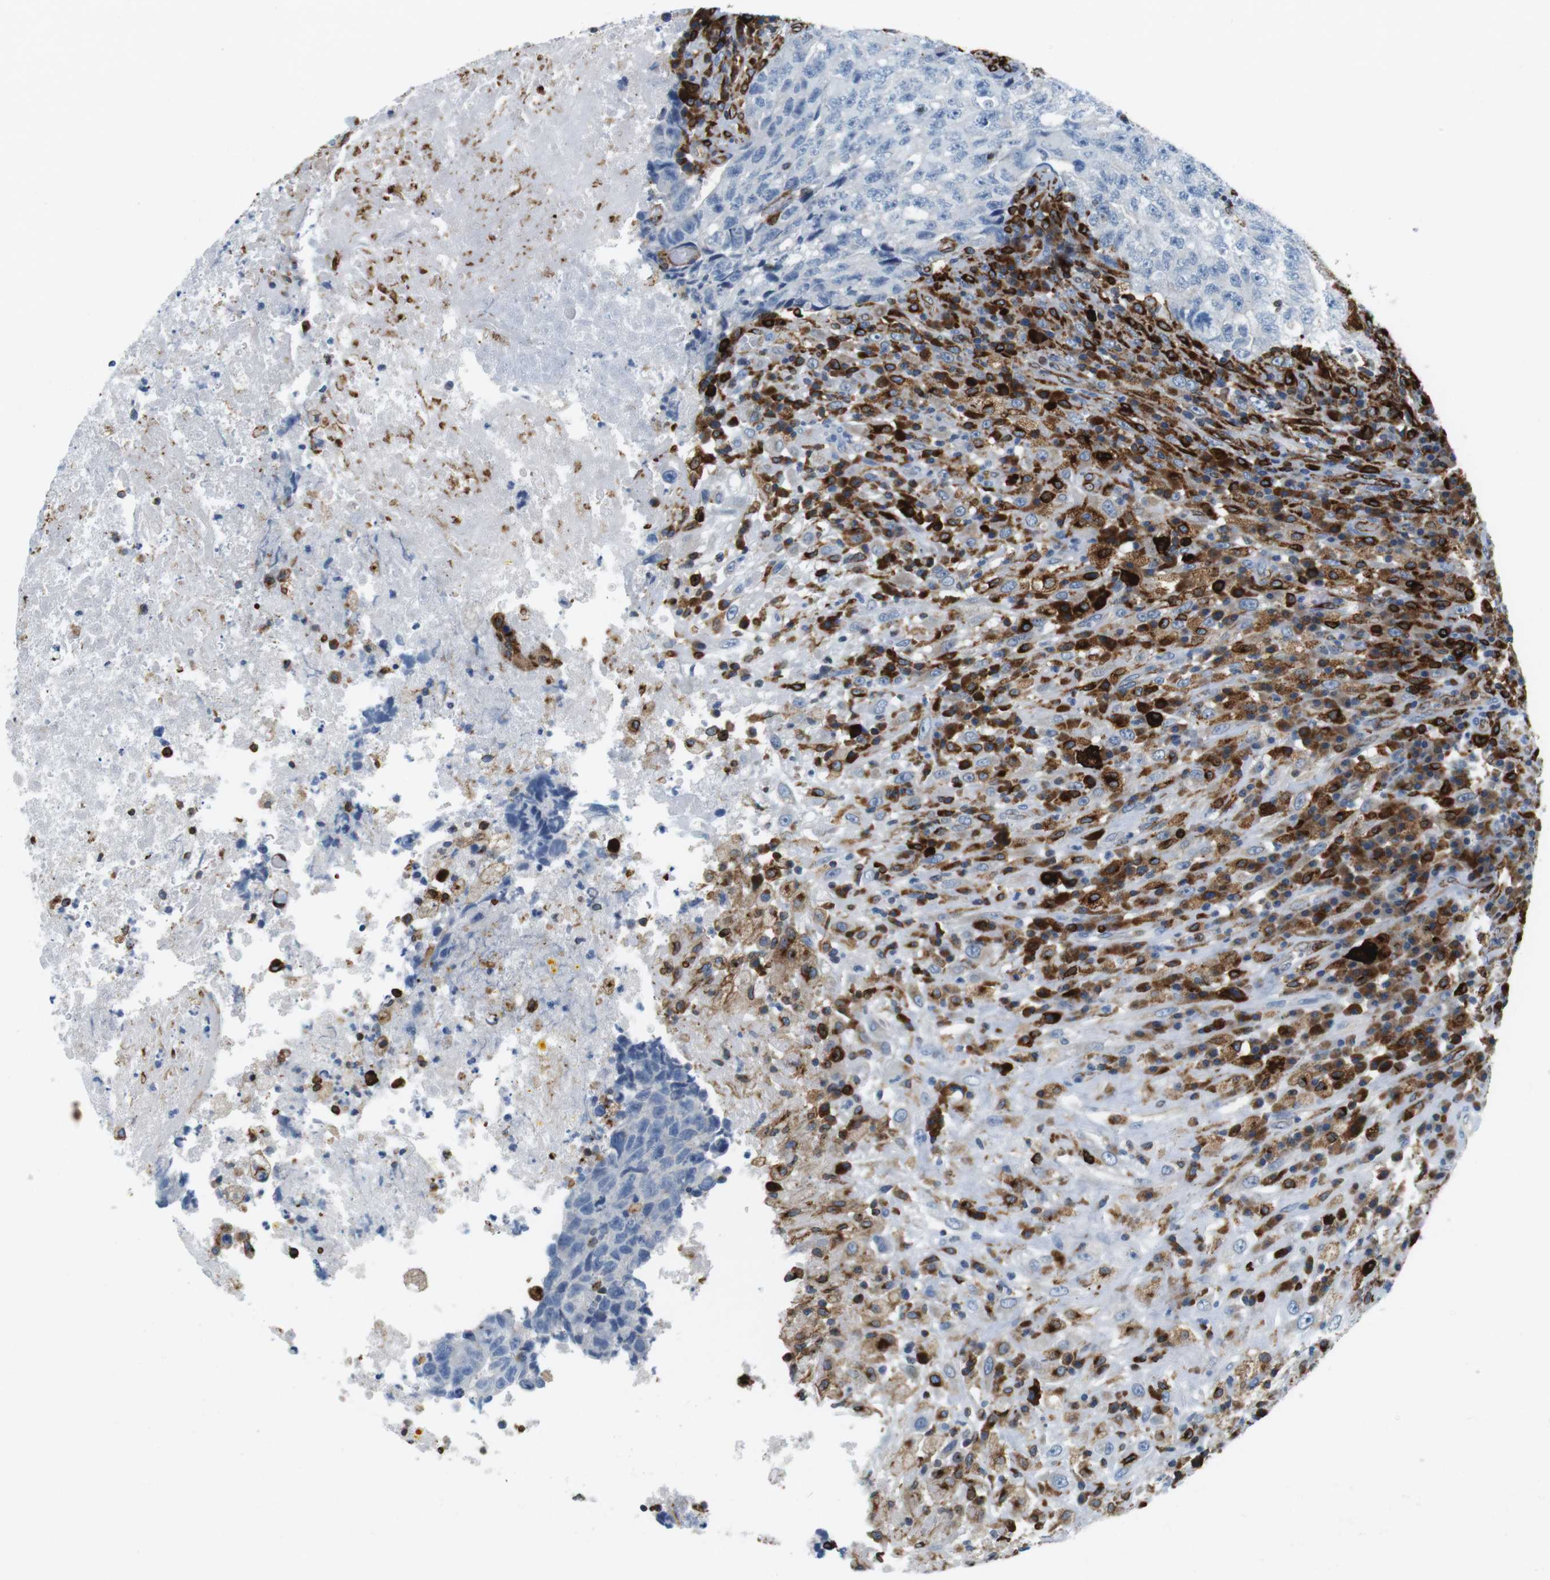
{"staining": {"intensity": "negative", "quantity": "none", "location": "none"}, "tissue": "testis cancer", "cell_type": "Tumor cells", "image_type": "cancer", "snomed": [{"axis": "morphology", "description": "Necrosis, NOS"}, {"axis": "morphology", "description": "Carcinoma, Embryonal, NOS"}, {"axis": "topography", "description": "Testis"}], "caption": "High magnification brightfield microscopy of testis embryonal carcinoma stained with DAB (3,3'-diaminobenzidine) (brown) and counterstained with hematoxylin (blue): tumor cells show no significant positivity.", "gene": "CIITA", "patient": {"sex": "male", "age": 19}}